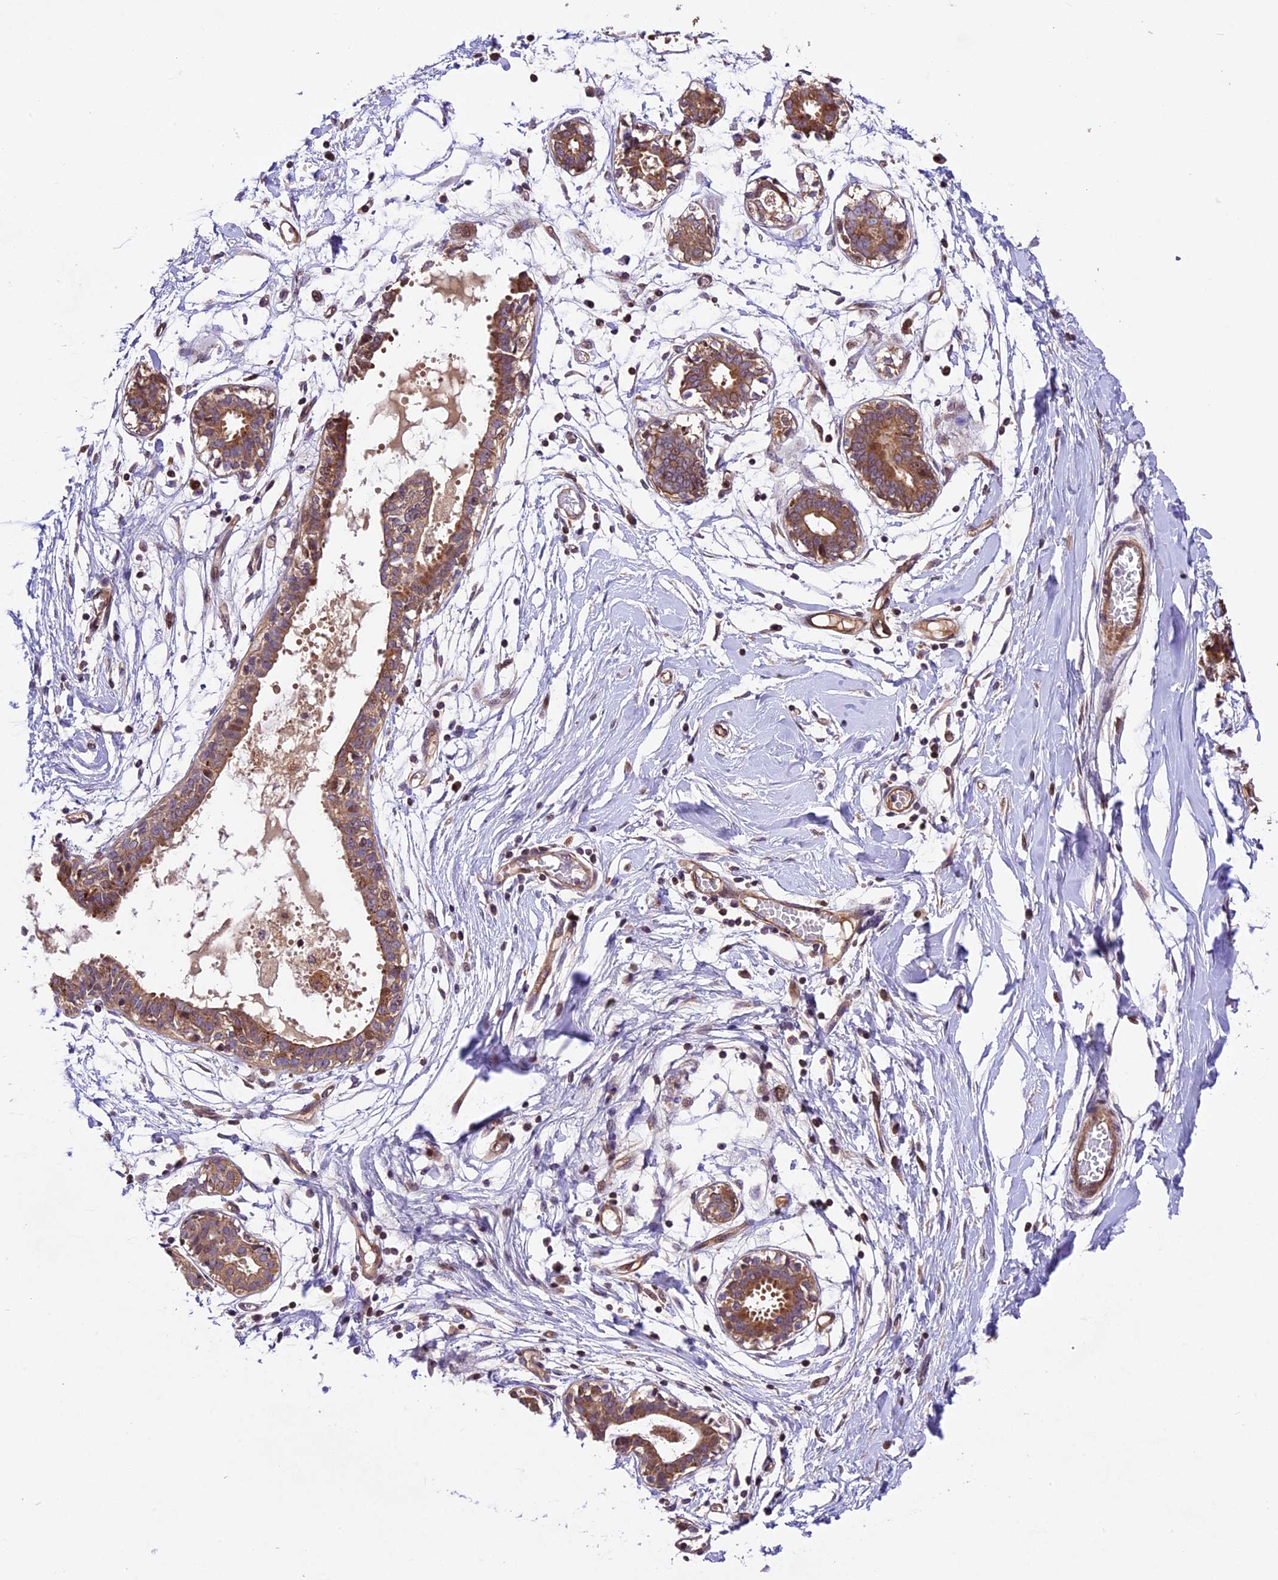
{"staining": {"intensity": "moderate", "quantity": "25%-75%", "location": "cytoplasmic/membranous"}, "tissue": "breast", "cell_type": "Adipocytes", "image_type": "normal", "snomed": [{"axis": "morphology", "description": "Normal tissue, NOS"}, {"axis": "topography", "description": "Breast"}], "caption": "Adipocytes display medium levels of moderate cytoplasmic/membranous expression in about 25%-75% of cells in unremarkable breast.", "gene": "CCSER1", "patient": {"sex": "female", "age": 27}}